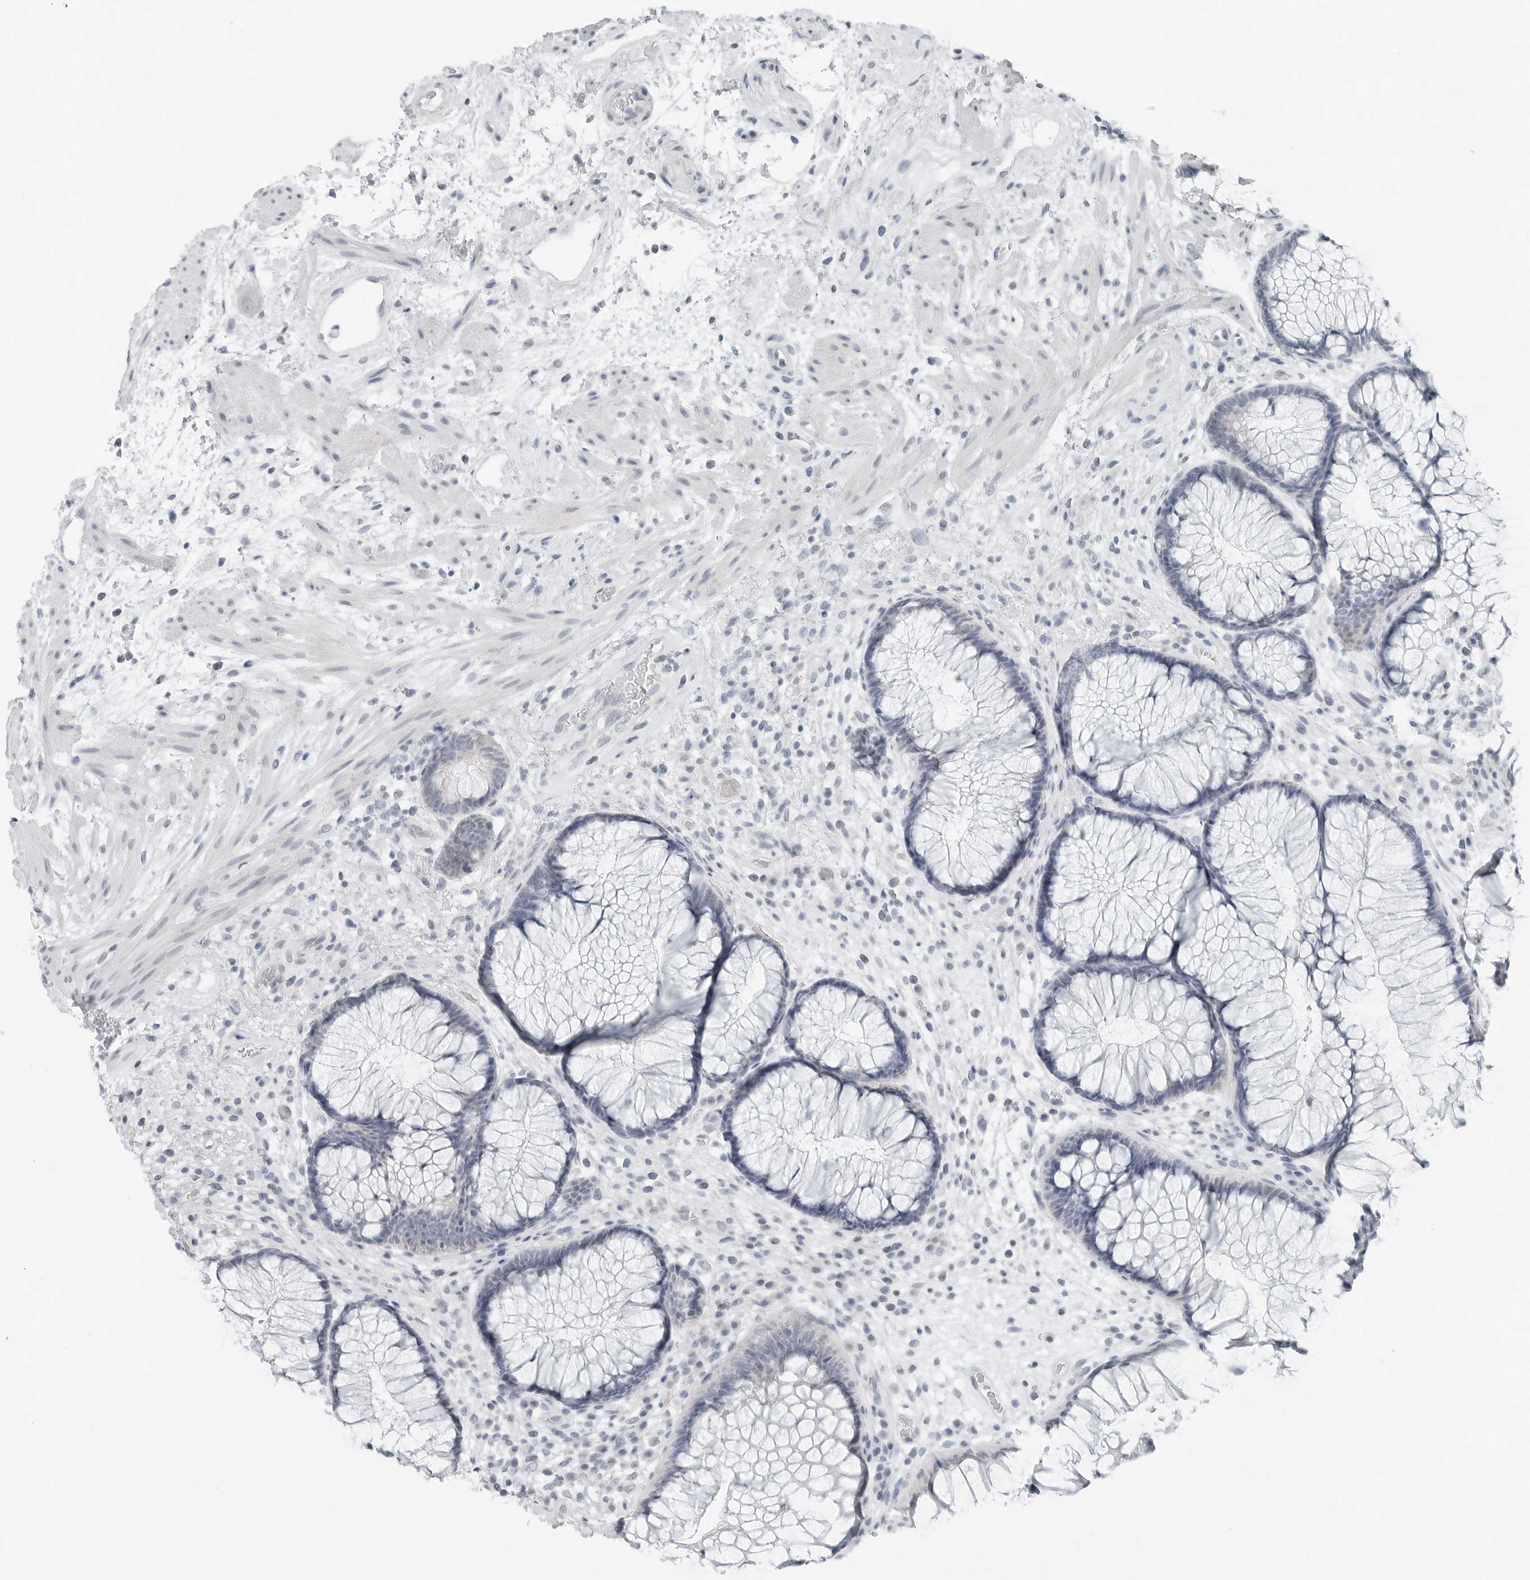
{"staining": {"intensity": "negative", "quantity": "none", "location": "none"}, "tissue": "rectum", "cell_type": "Glandular cells", "image_type": "normal", "snomed": [{"axis": "morphology", "description": "Normal tissue, NOS"}, {"axis": "topography", "description": "Rectum"}], "caption": "Glandular cells show no significant staining in normal rectum. (DAB (3,3'-diaminobenzidine) immunohistochemistry (IHC), high magnification).", "gene": "XIRP1", "patient": {"sex": "male", "age": 51}}